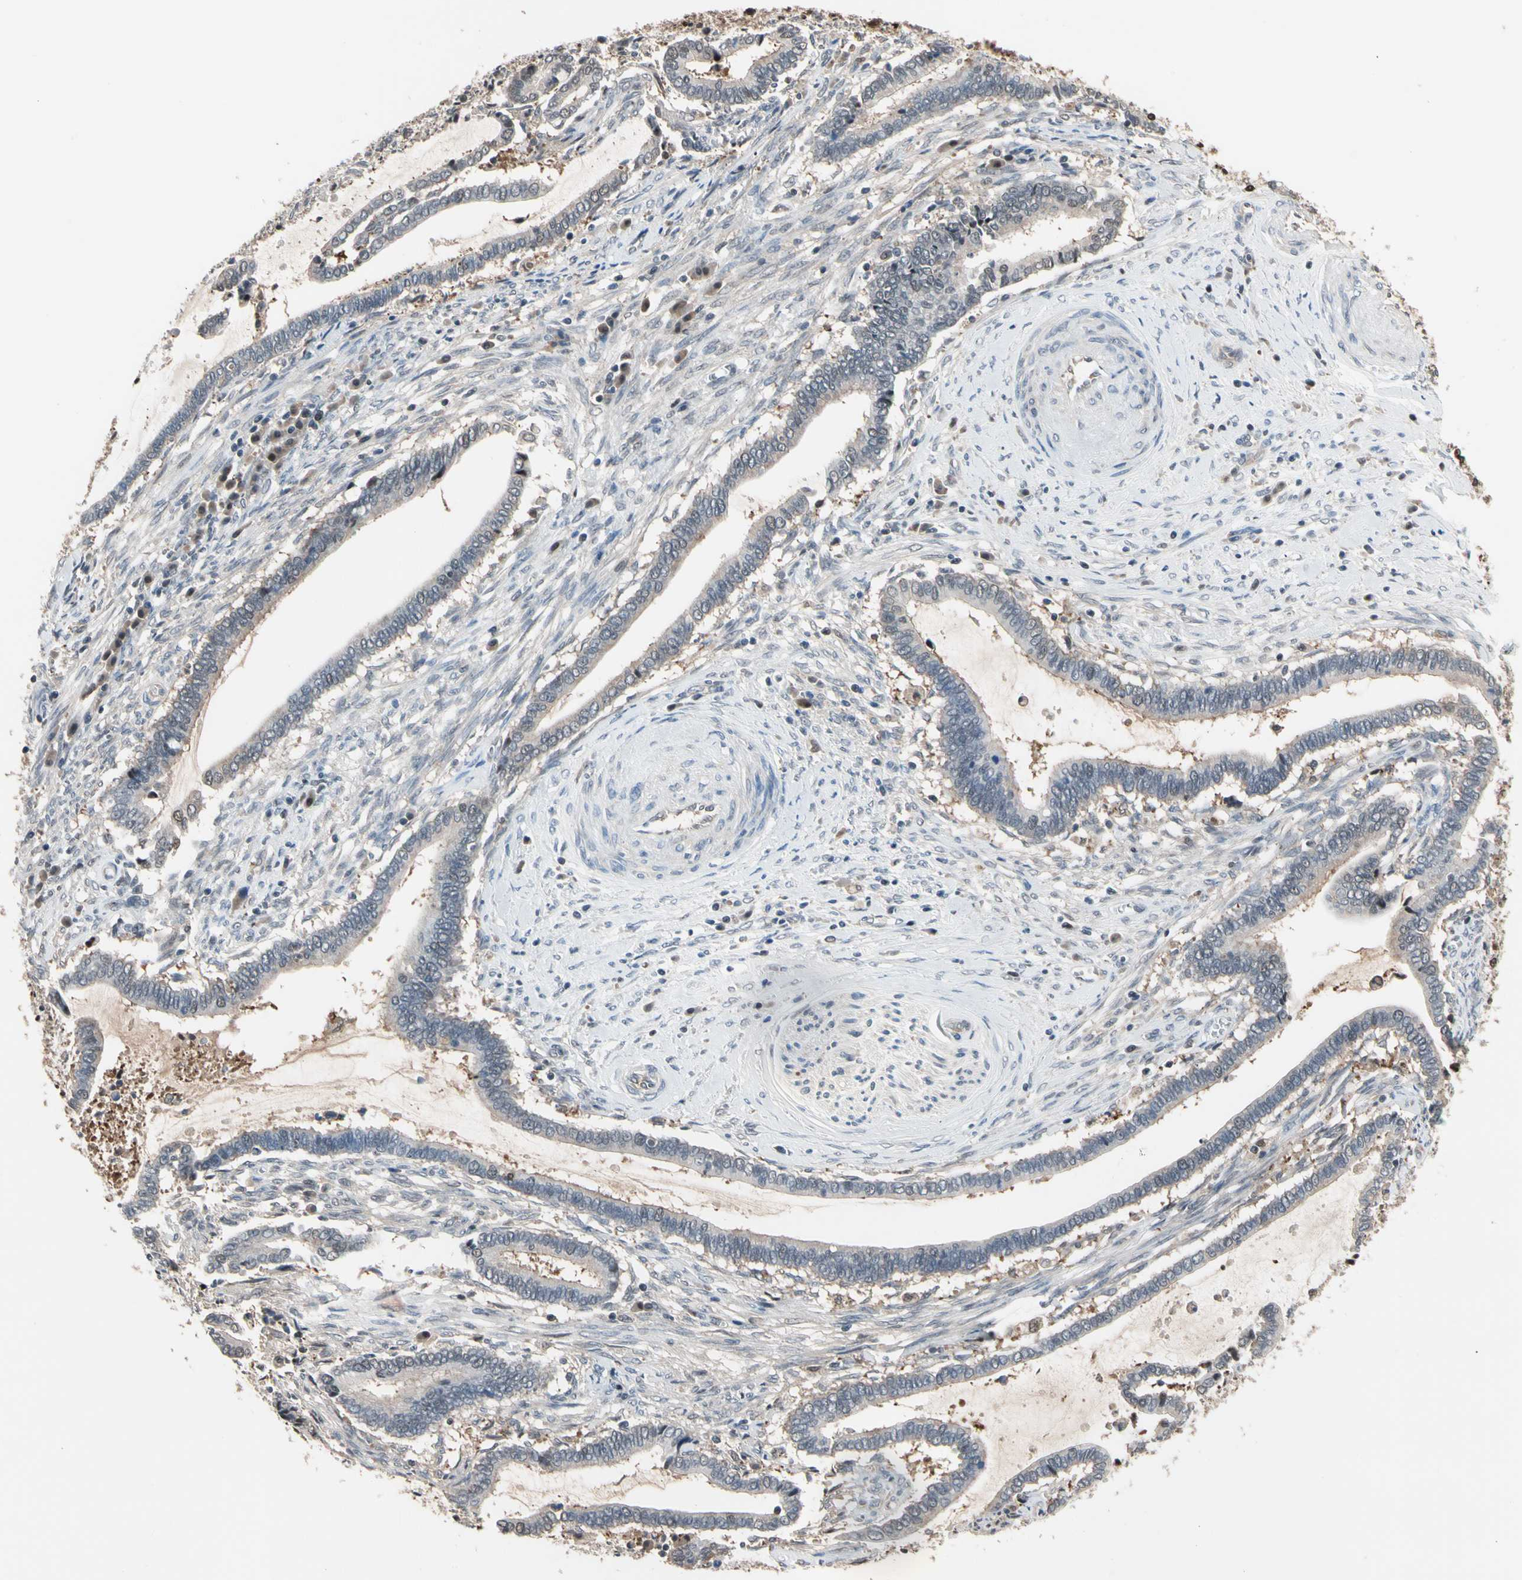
{"staining": {"intensity": "weak", "quantity": "25%-75%", "location": "cytoplasmic/membranous"}, "tissue": "cervical cancer", "cell_type": "Tumor cells", "image_type": "cancer", "snomed": [{"axis": "morphology", "description": "Adenocarcinoma, NOS"}, {"axis": "topography", "description": "Cervix"}], "caption": "A photomicrograph of human cervical adenocarcinoma stained for a protein shows weak cytoplasmic/membranous brown staining in tumor cells.", "gene": "PSMA2", "patient": {"sex": "female", "age": 44}}